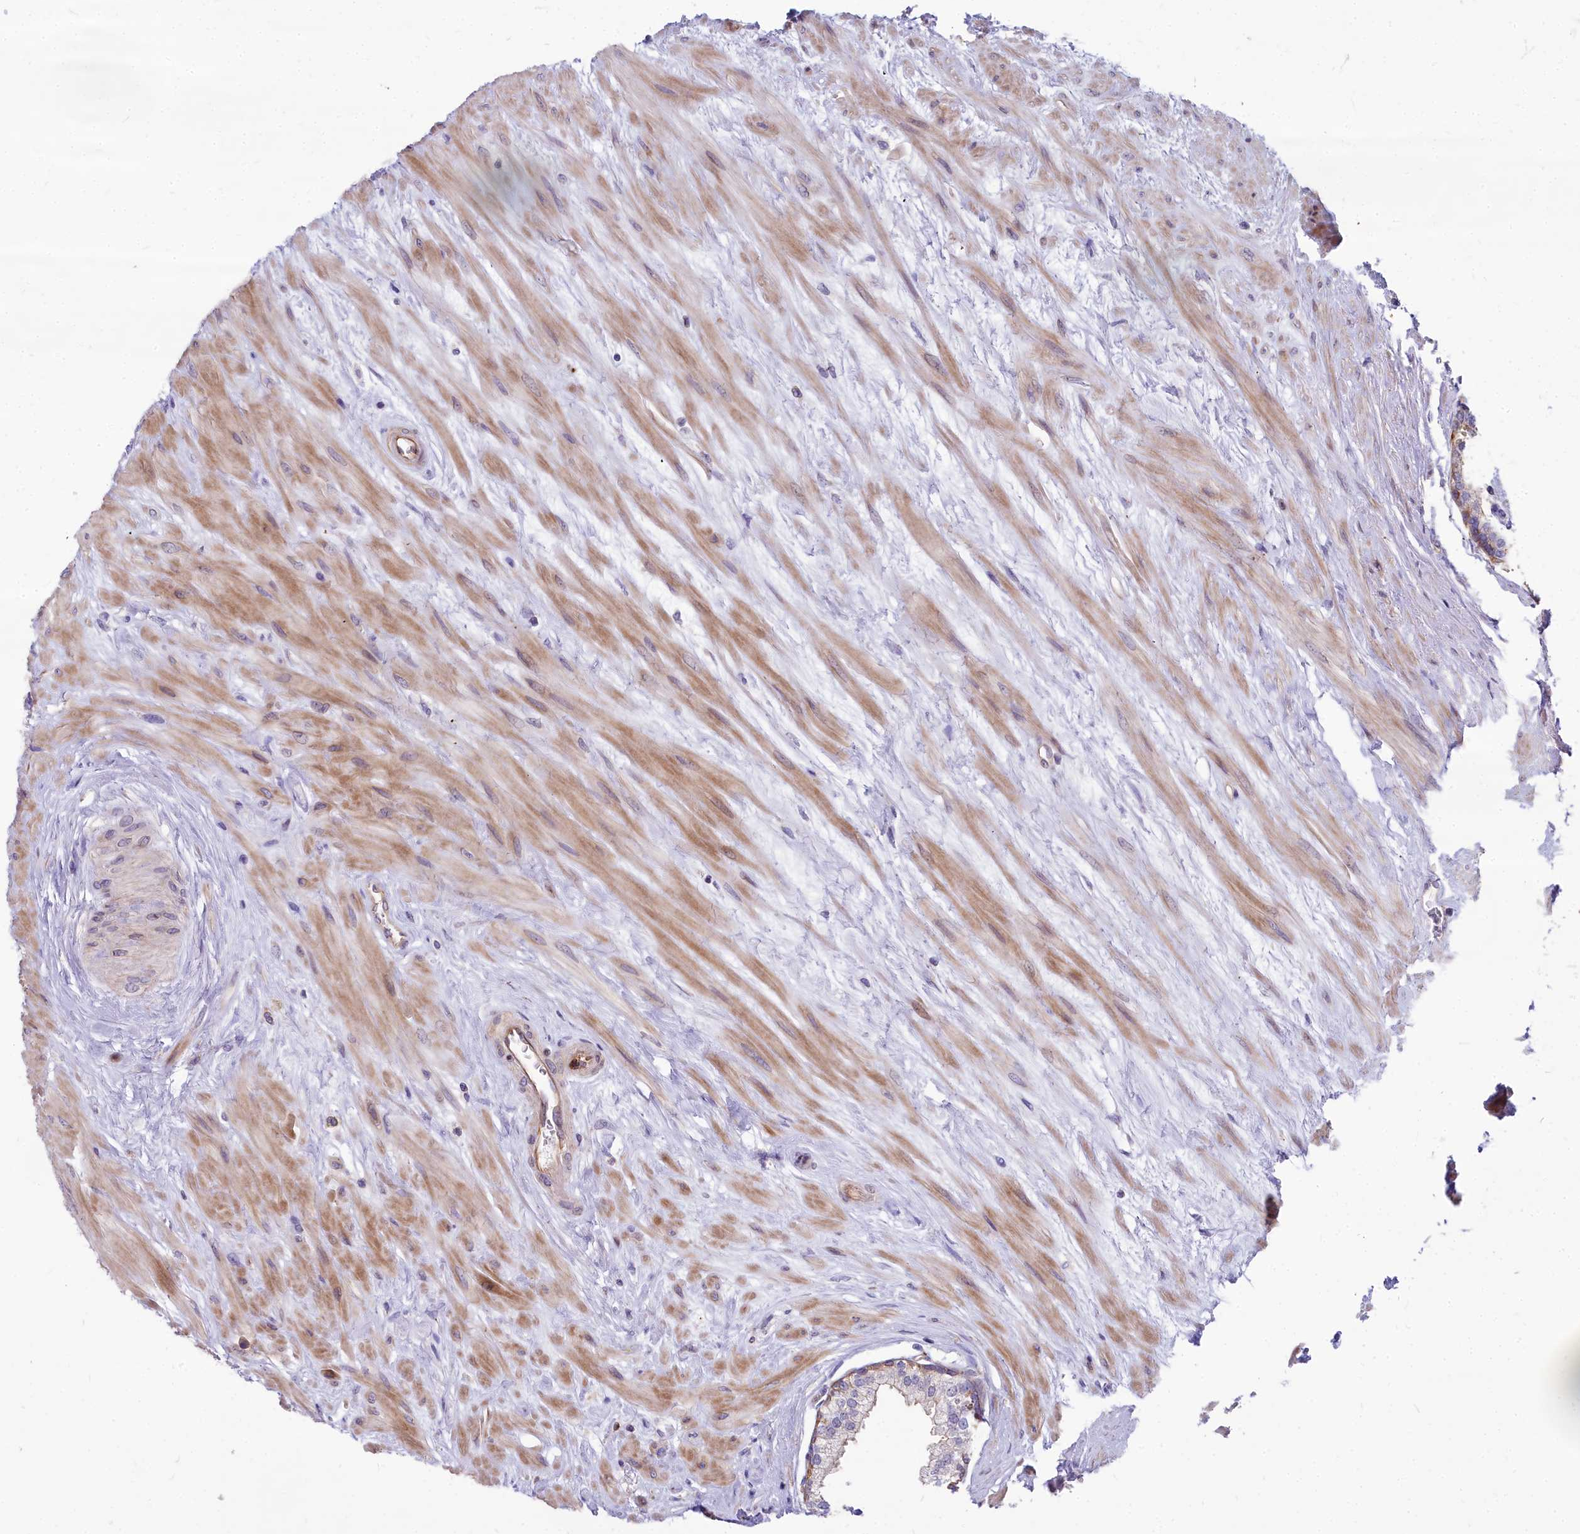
{"staining": {"intensity": "weak", "quantity": "25%-75%", "location": "cytoplasmic/membranous"}, "tissue": "prostate", "cell_type": "Glandular cells", "image_type": "normal", "snomed": [{"axis": "morphology", "description": "Normal tissue, NOS"}, {"axis": "topography", "description": "Prostate"}], "caption": "Immunohistochemistry (IHC) (DAB) staining of unremarkable prostate exhibits weak cytoplasmic/membranous protein expression in about 25%-75% of glandular cells.", "gene": "HLA", "patient": {"sex": "male", "age": 57}}